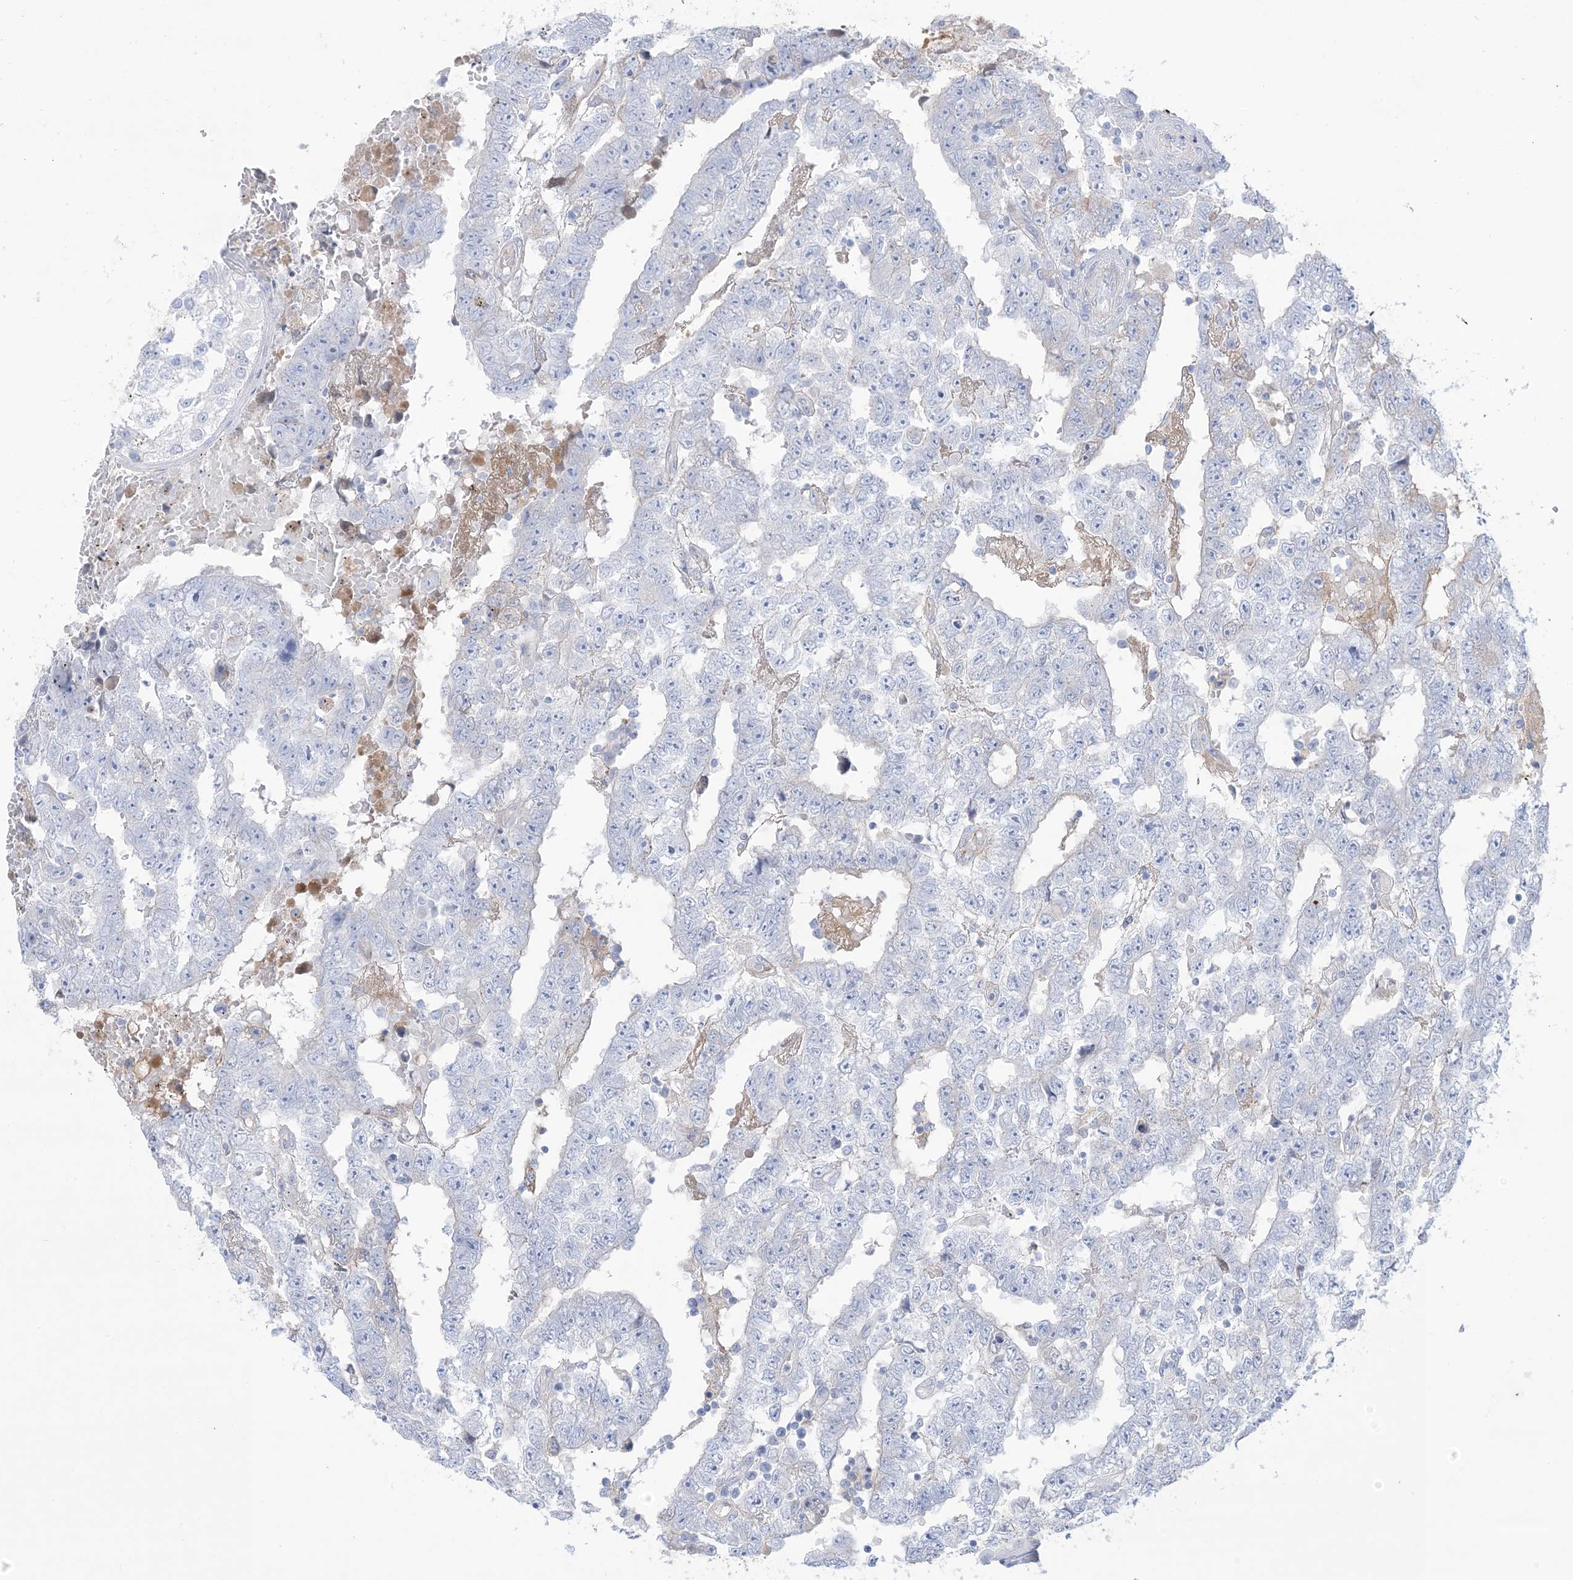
{"staining": {"intensity": "negative", "quantity": "none", "location": "none"}, "tissue": "testis cancer", "cell_type": "Tumor cells", "image_type": "cancer", "snomed": [{"axis": "morphology", "description": "Carcinoma, Embryonal, NOS"}, {"axis": "topography", "description": "Testis"}], "caption": "The image shows no staining of tumor cells in testis cancer (embryonal carcinoma).", "gene": "ATP11C", "patient": {"sex": "male", "age": 25}}